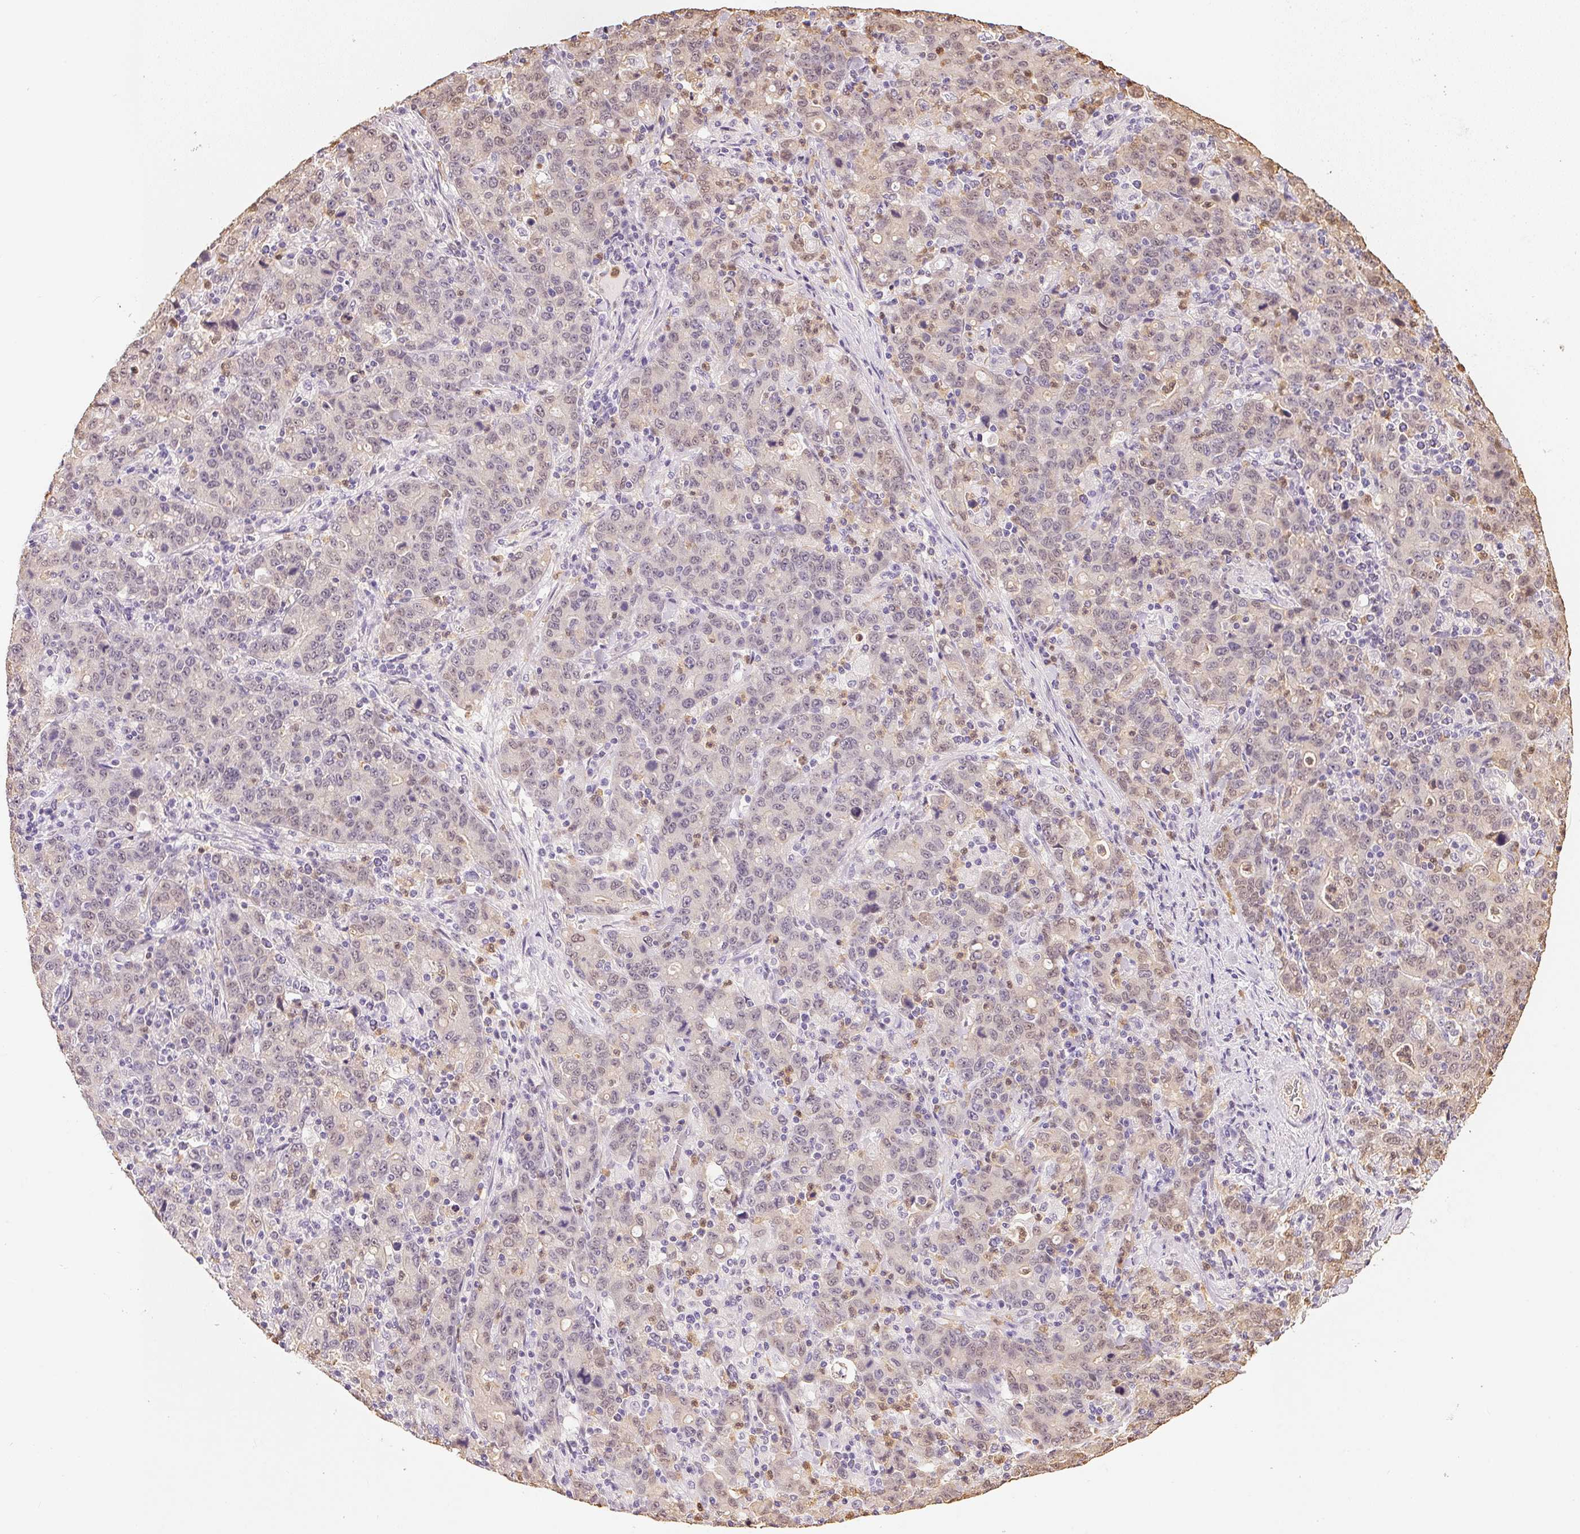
{"staining": {"intensity": "weak", "quantity": "25%-75%", "location": "cytoplasmic/membranous"}, "tissue": "stomach cancer", "cell_type": "Tumor cells", "image_type": "cancer", "snomed": [{"axis": "morphology", "description": "Adenocarcinoma, NOS"}, {"axis": "topography", "description": "Stomach, upper"}], "caption": "The photomicrograph exhibits a brown stain indicating the presence of a protein in the cytoplasmic/membranous of tumor cells in stomach adenocarcinoma.", "gene": "S100A3", "patient": {"sex": "male", "age": 69}}